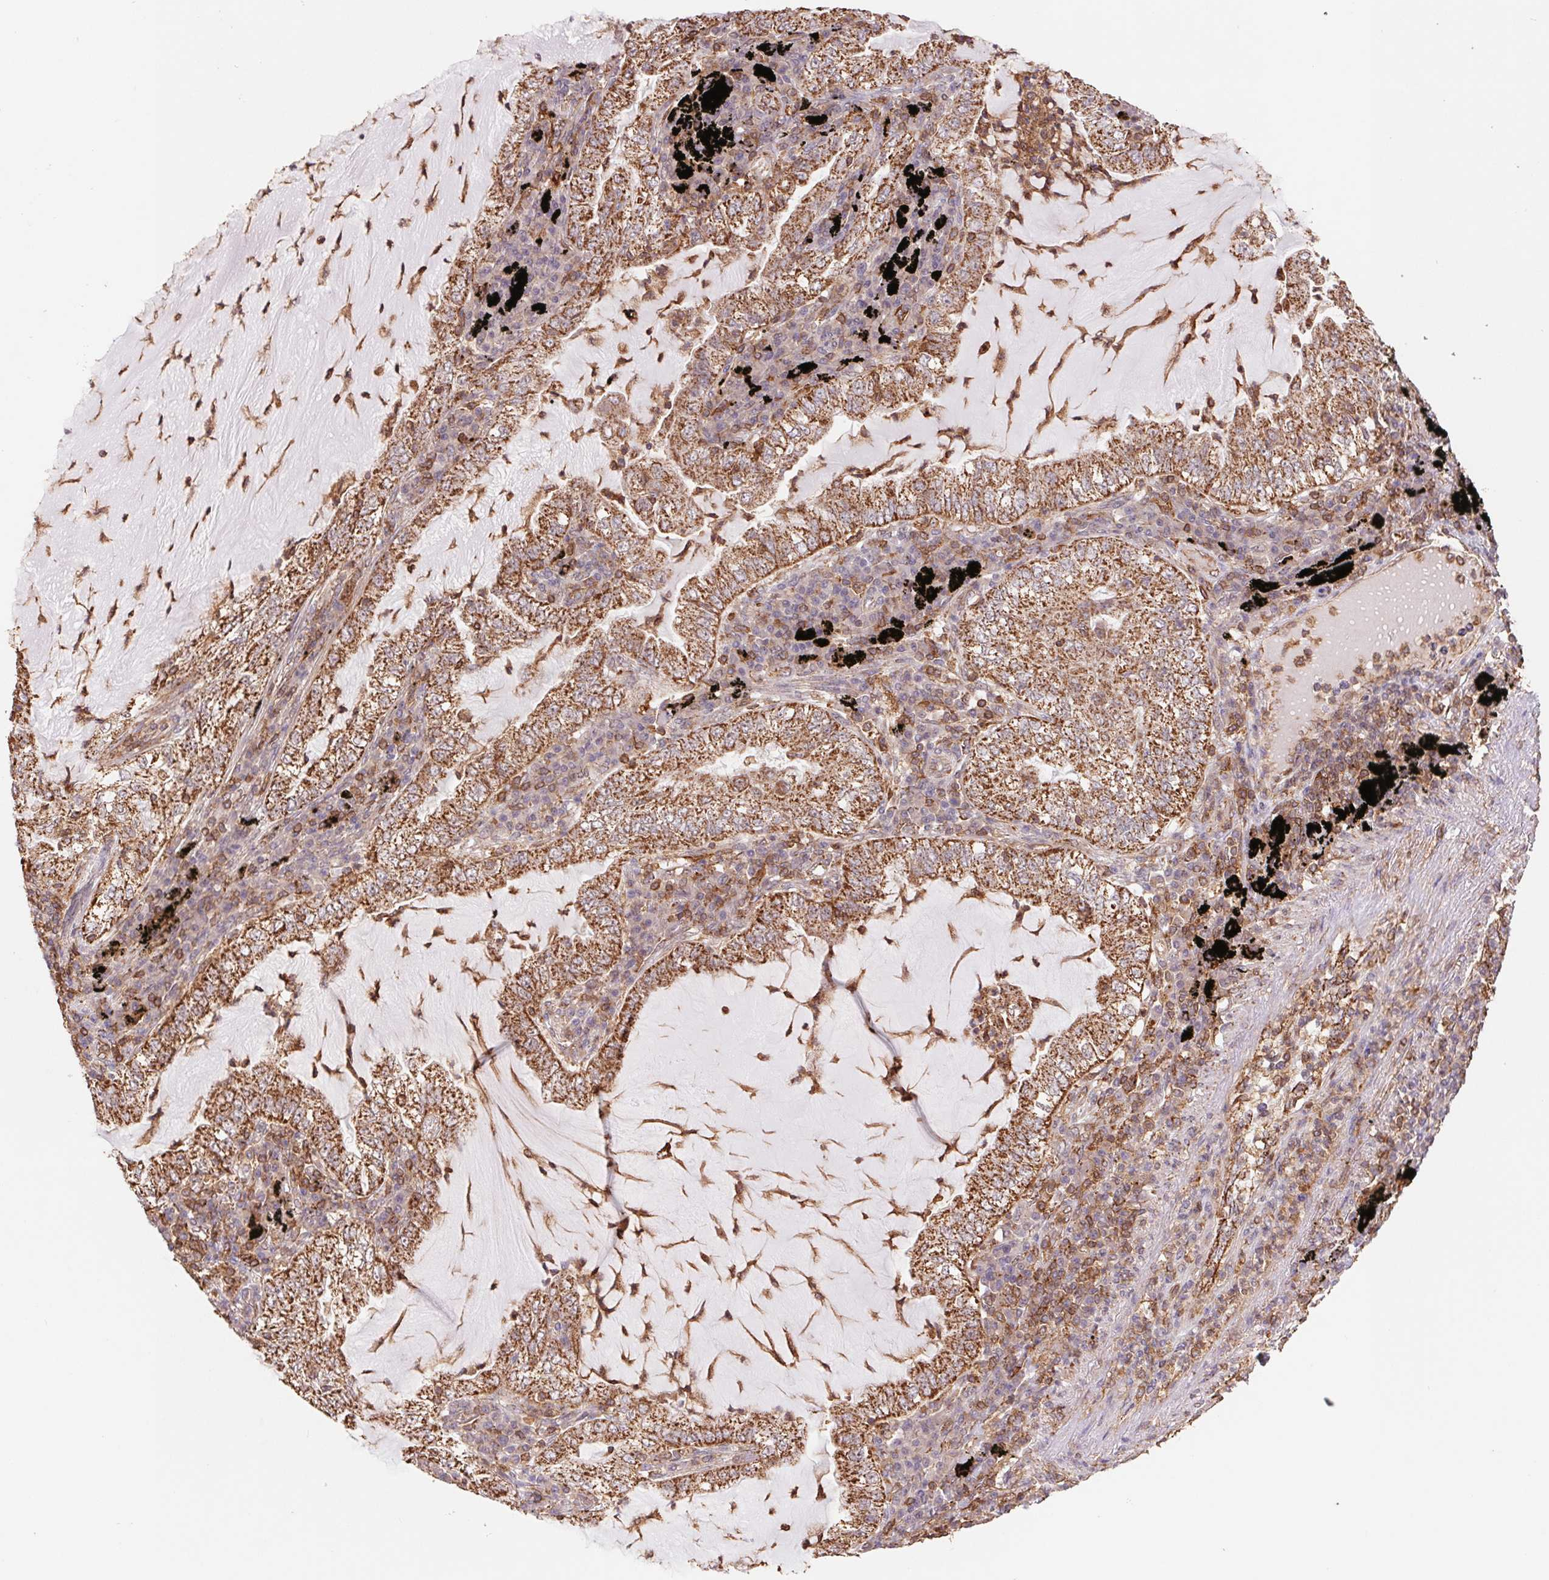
{"staining": {"intensity": "strong", "quantity": ">75%", "location": "cytoplasmic/membranous"}, "tissue": "lung cancer", "cell_type": "Tumor cells", "image_type": "cancer", "snomed": [{"axis": "morphology", "description": "Adenocarcinoma, NOS"}, {"axis": "topography", "description": "Lung"}], "caption": "Brown immunohistochemical staining in human lung cancer reveals strong cytoplasmic/membranous staining in about >75% of tumor cells.", "gene": "URM1", "patient": {"sex": "female", "age": 73}}